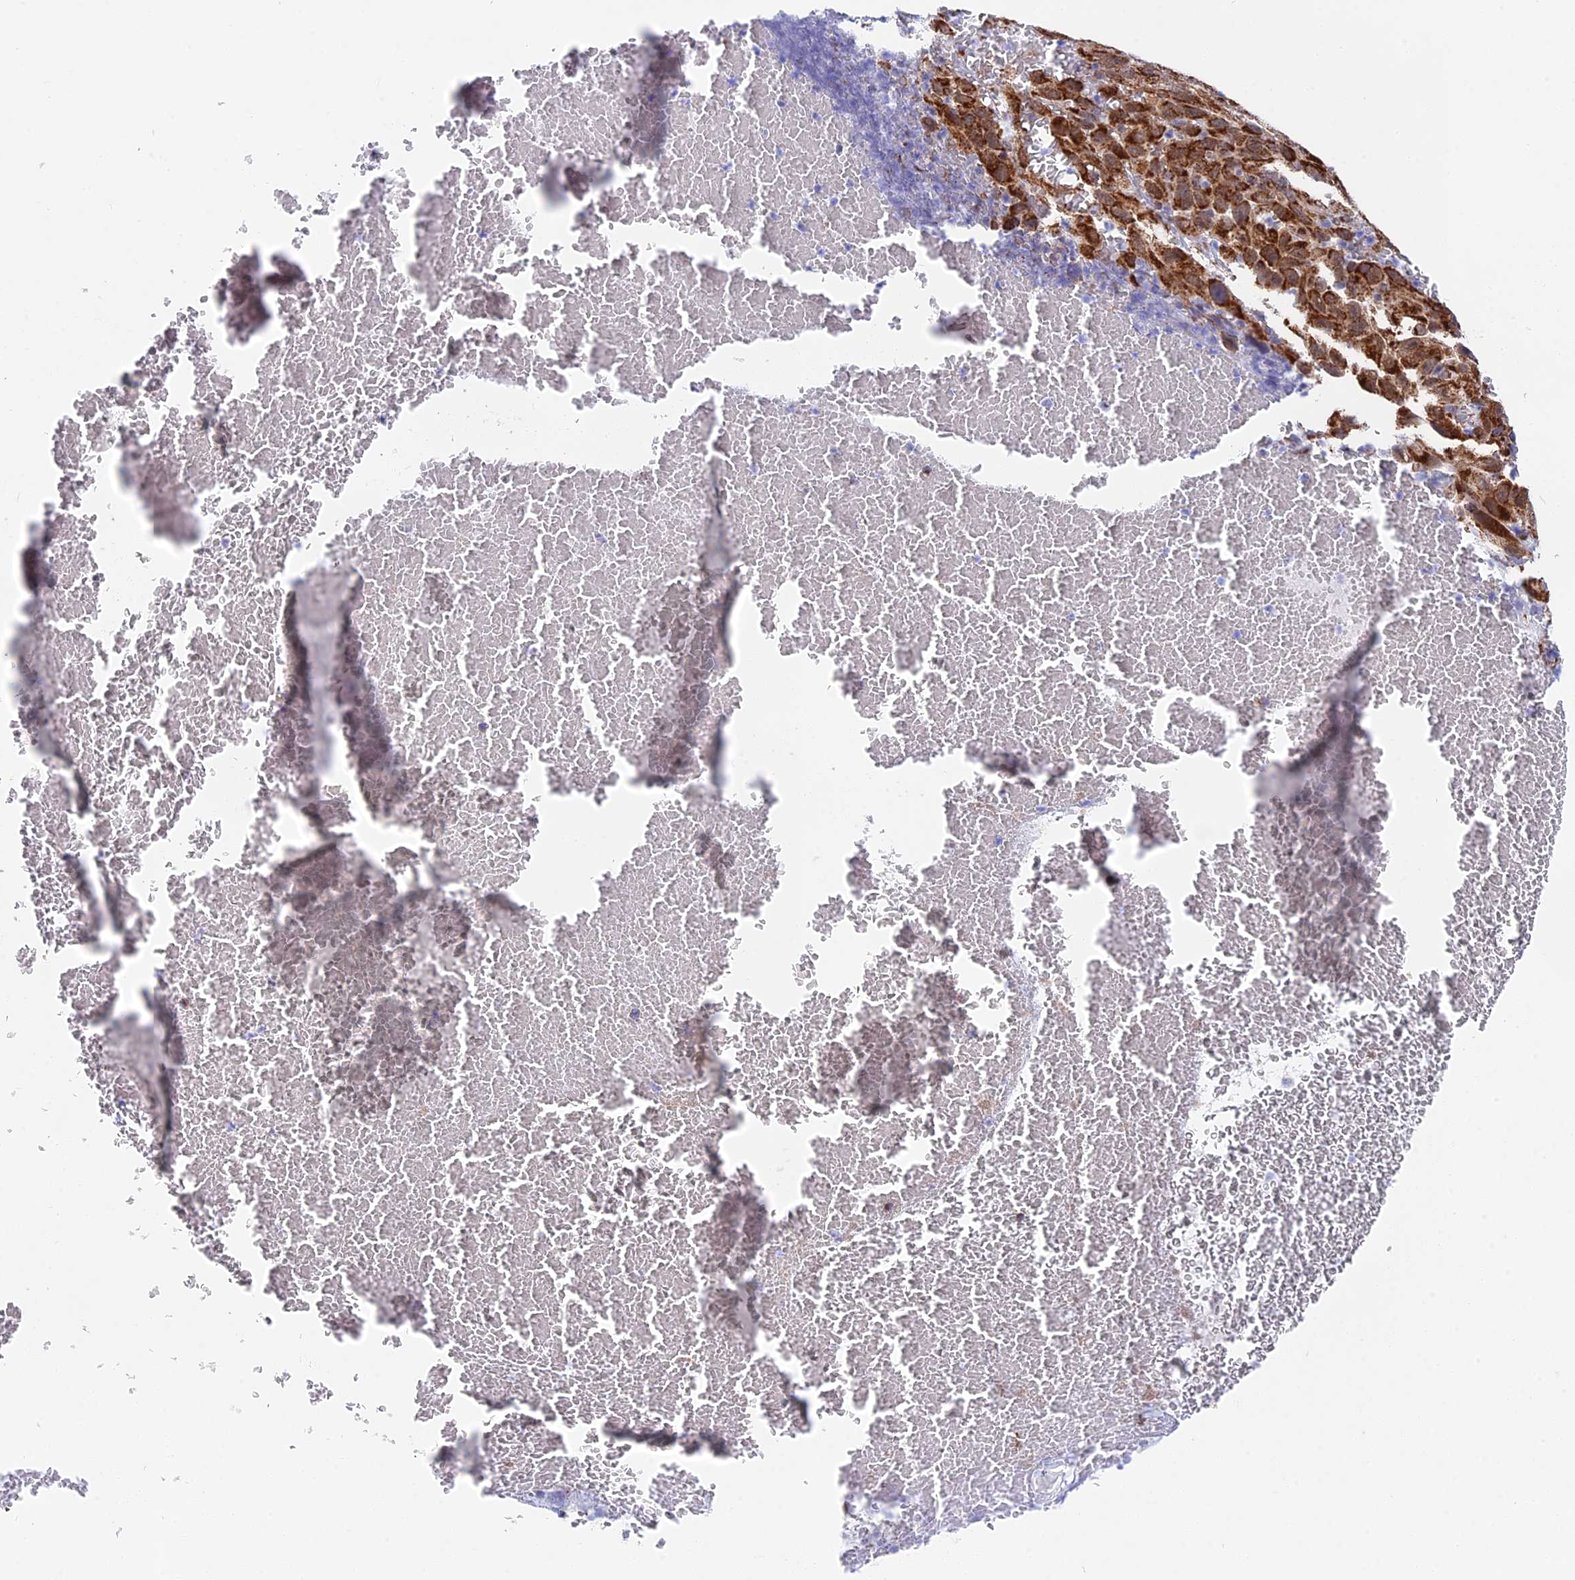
{"staining": {"intensity": "strong", "quantity": ">75%", "location": "cytoplasmic/membranous"}, "tissue": "melanoma", "cell_type": "Tumor cells", "image_type": "cancer", "snomed": [{"axis": "morphology", "description": "Normal tissue, NOS"}, {"axis": "morphology", "description": "Malignant melanoma, NOS"}, {"axis": "topography", "description": "Skin"}], "caption": "IHC of human melanoma demonstrates high levels of strong cytoplasmic/membranous staining in about >75% of tumor cells. Using DAB (brown) and hematoxylin (blue) stains, captured at high magnification using brightfield microscopy.", "gene": "CDC16", "patient": {"sex": "female", "age": 96}}